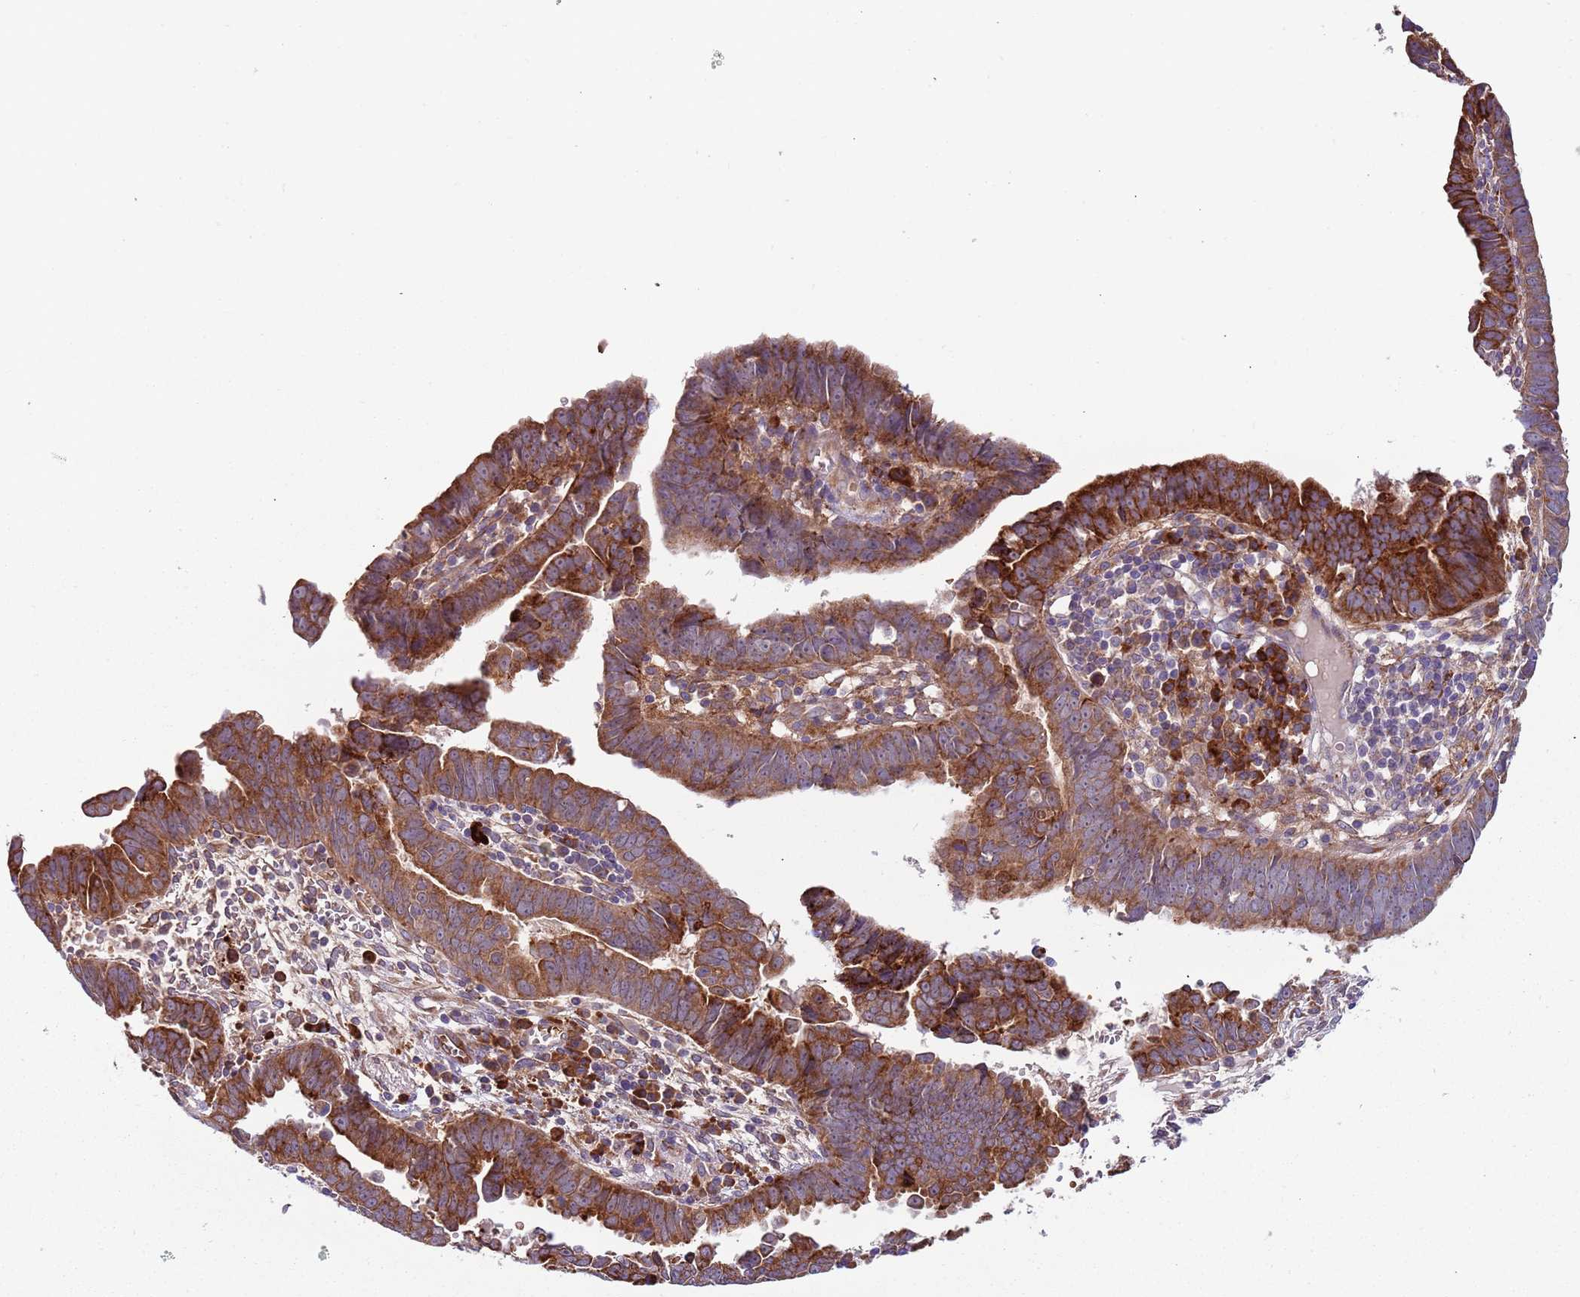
{"staining": {"intensity": "strong", "quantity": ">75%", "location": "cytoplasmic/membranous"}, "tissue": "endometrial cancer", "cell_type": "Tumor cells", "image_type": "cancer", "snomed": [{"axis": "morphology", "description": "Adenocarcinoma, NOS"}, {"axis": "topography", "description": "Endometrium"}], "caption": "This image reveals immunohistochemistry staining of human adenocarcinoma (endometrial), with high strong cytoplasmic/membranous staining in approximately >75% of tumor cells.", "gene": "VWCE", "patient": {"sex": "female", "age": 75}}